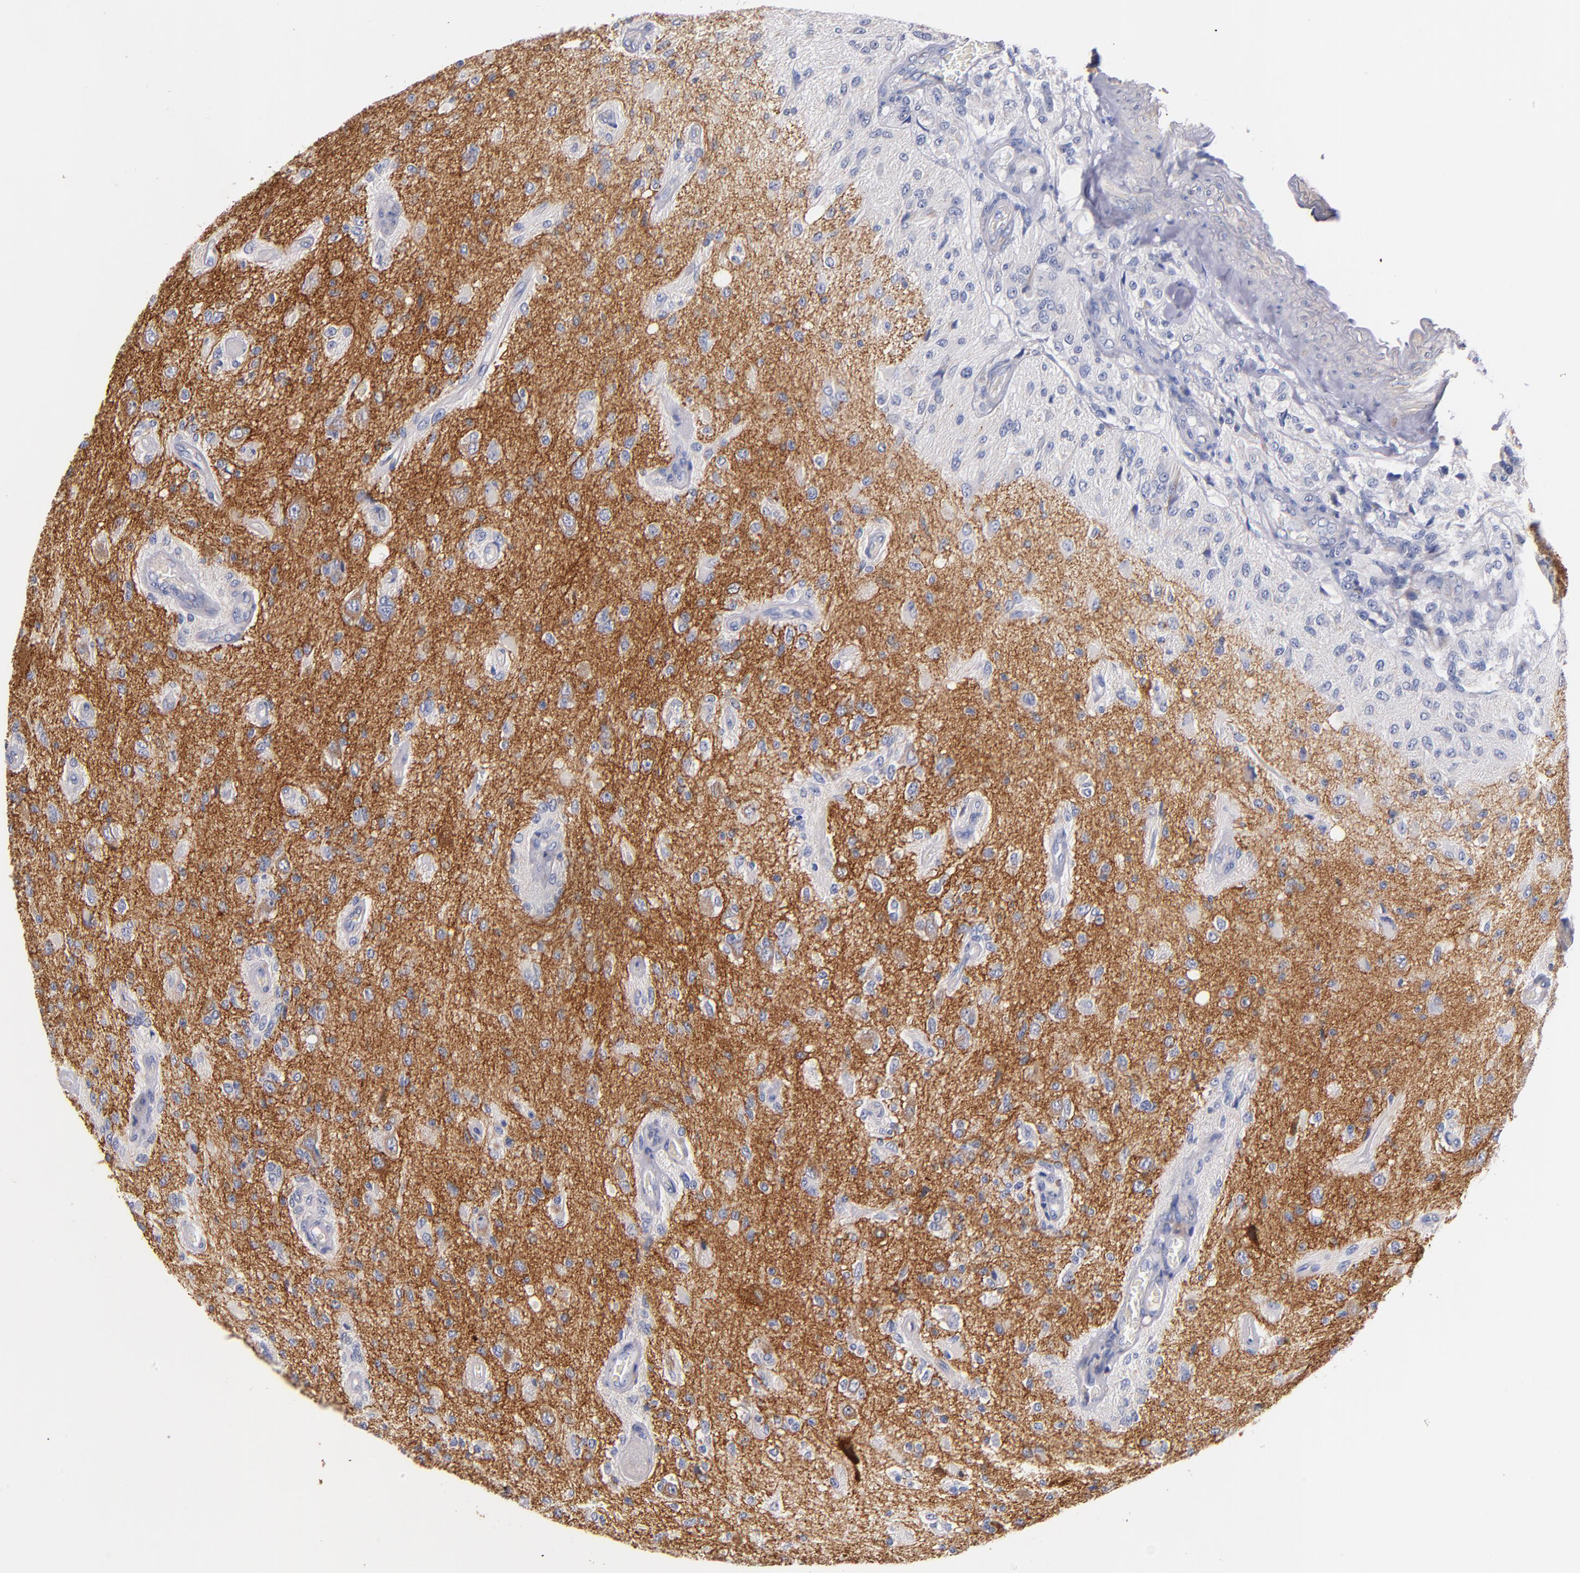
{"staining": {"intensity": "negative", "quantity": "none", "location": "none"}, "tissue": "glioma", "cell_type": "Tumor cells", "image_type": "cancer", "snomed": [{"axis": "morphology", "description": "Normal tissue, NOS"}, {"axis": "morphology", "description": "Glioma, malignant, High grade"}, {"axis": "topography", "description": "Cerebral cortex"}], "caption": "The immunohistochemistry histopathology image has no significant staining in tumor cells of glioma tissue. (Brightfield microscopy of DAB (3,3'-diaminobenzidine) immunohistochemistry (IHC) at high magnification).", "gene": "CNTNAP2", "patient": {"sex": "male", "age": 77}}